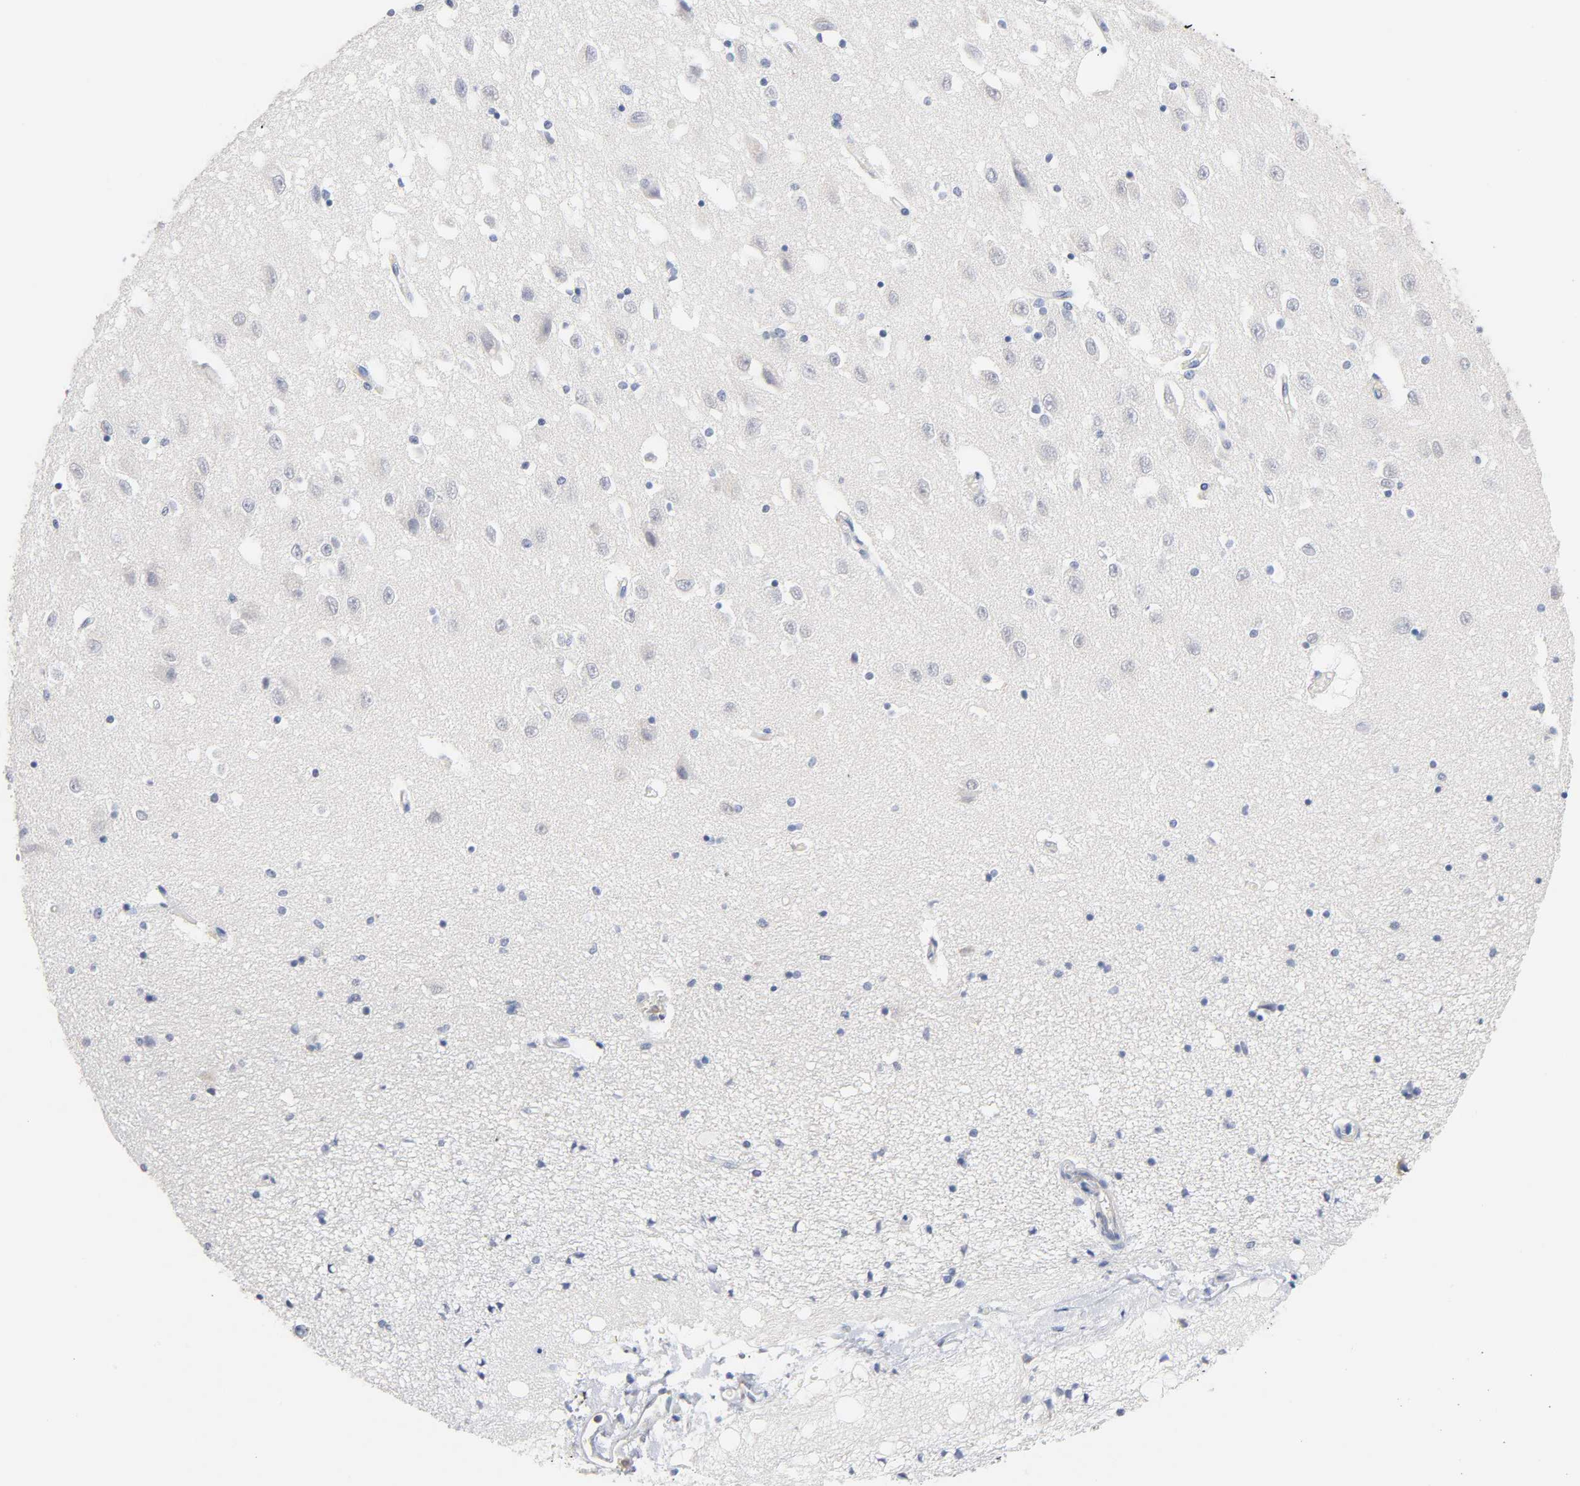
{"staining": {"intensity": "negative", "quantity": "none", "location": "none"}, "tissue": "hippocampus", "cell_type": "Glial cells", "image_type": "normal", "snomed": [{"axis": "morphology", "description": "Normal tissue, NOS"}, {"axis": "topography", "description": "Hippocampus"}], "caption": "This is a image of immunohistochemistry (IHC) staining of unremarkable hippocampus, which shows no staining in glial cells.", "gene": "MALT1", "patient": {"sex": "female", "age": 54}}